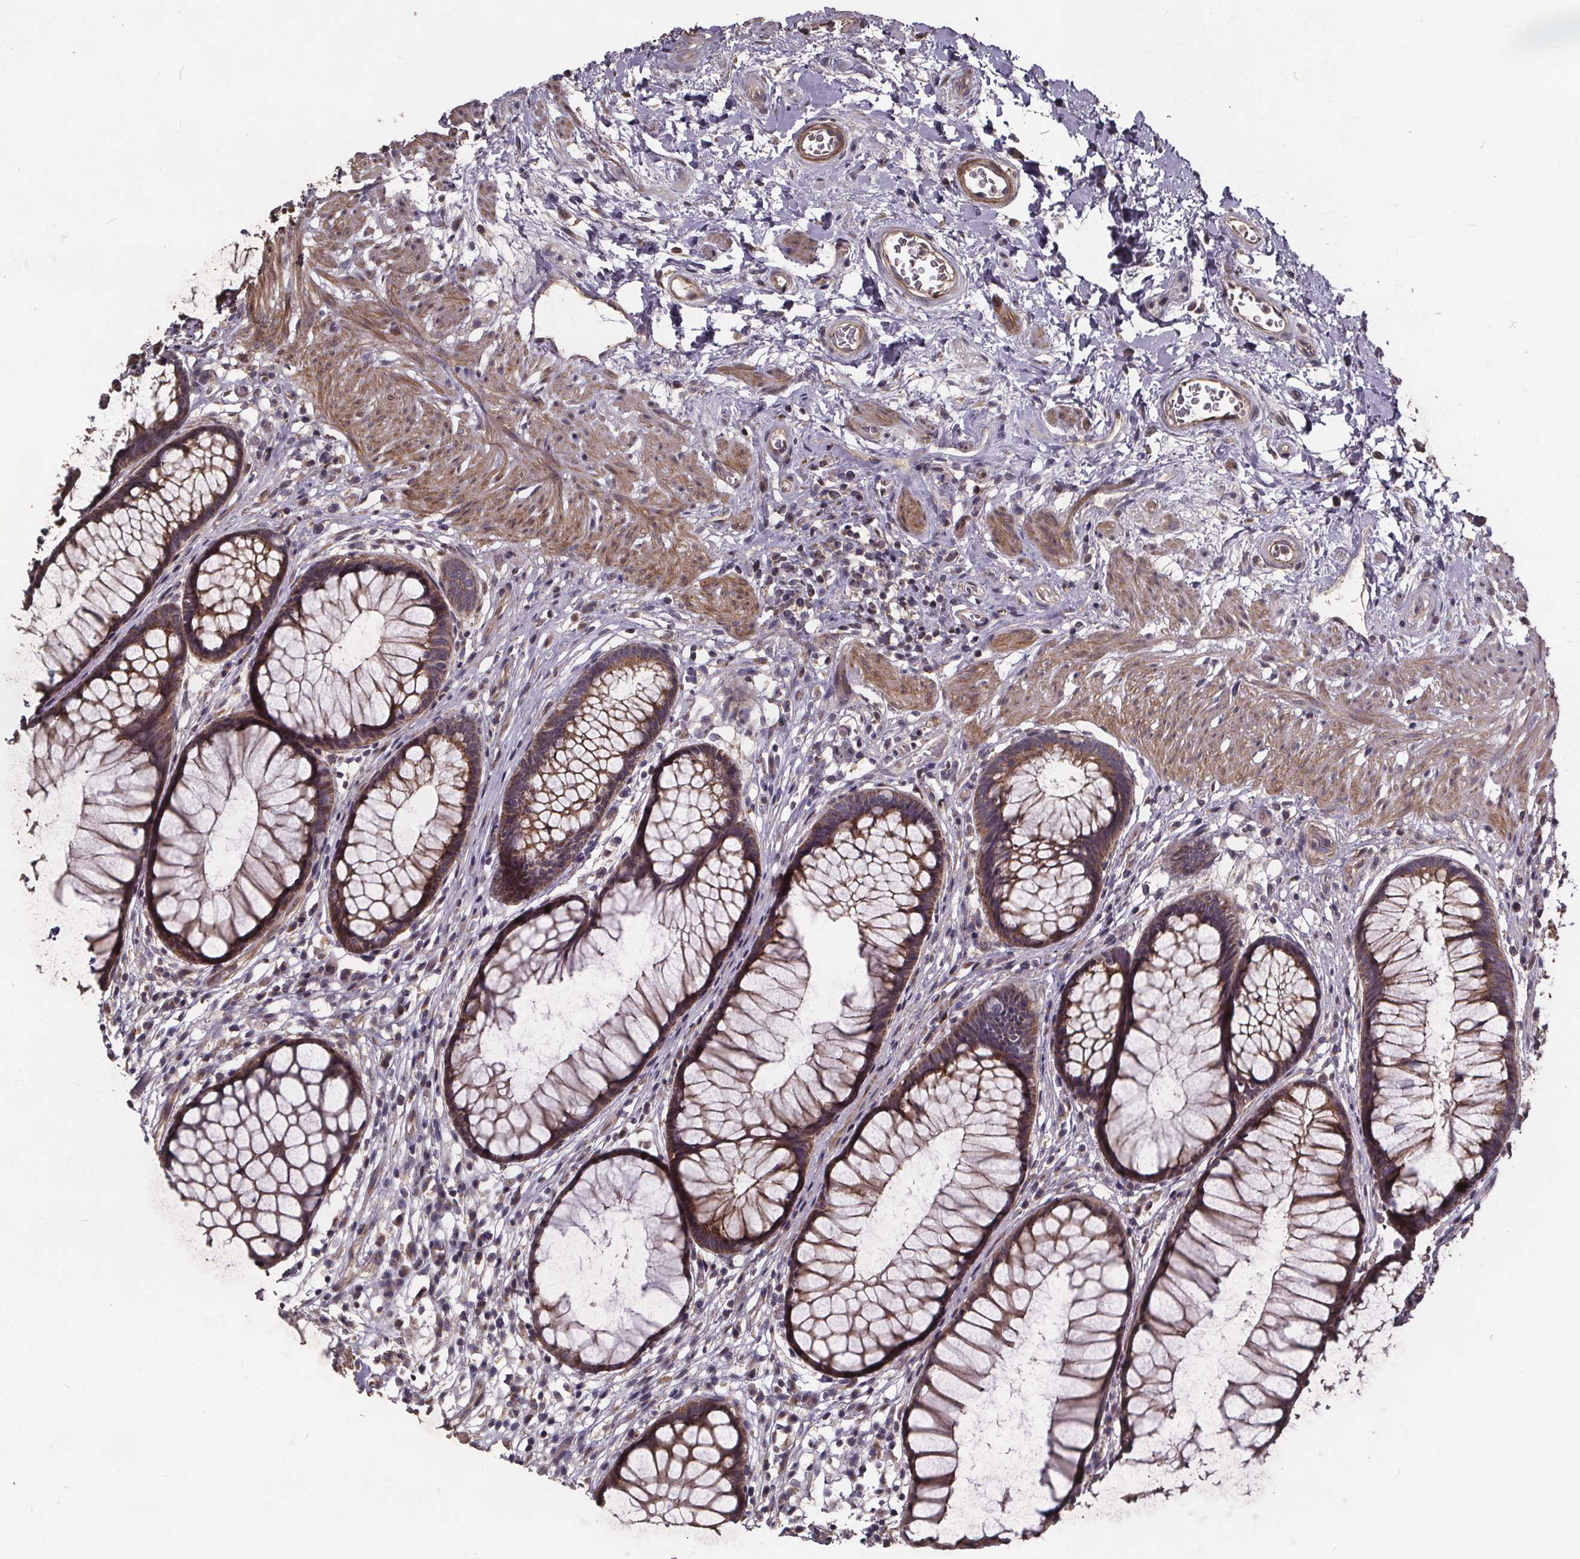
{"staining": {"intensity": "moderate", "quantity": "25%-75%", "location": "cytoplasmic/membranous"}, "tissue": "rectum", "cell_type": "Glandular cells", "image_type": "normal", "snomed": [{"axis": "morphology", "description": "Normal tissue, NOS"}, {"axis": "topography", "description": "Smooth muscle"}, {"axis": "topography", "description": "Rectum"}], "caption": "Immunohistochemistry (DAB (3,3'-diaminobenzidine)) staining of benign rectum displays moderate cytoplasmic/membranous protein staining in approximately 25%-75% of glandular cells.", "gene": "YME1L1", "patient": {"sex": "male", "age": 53}}